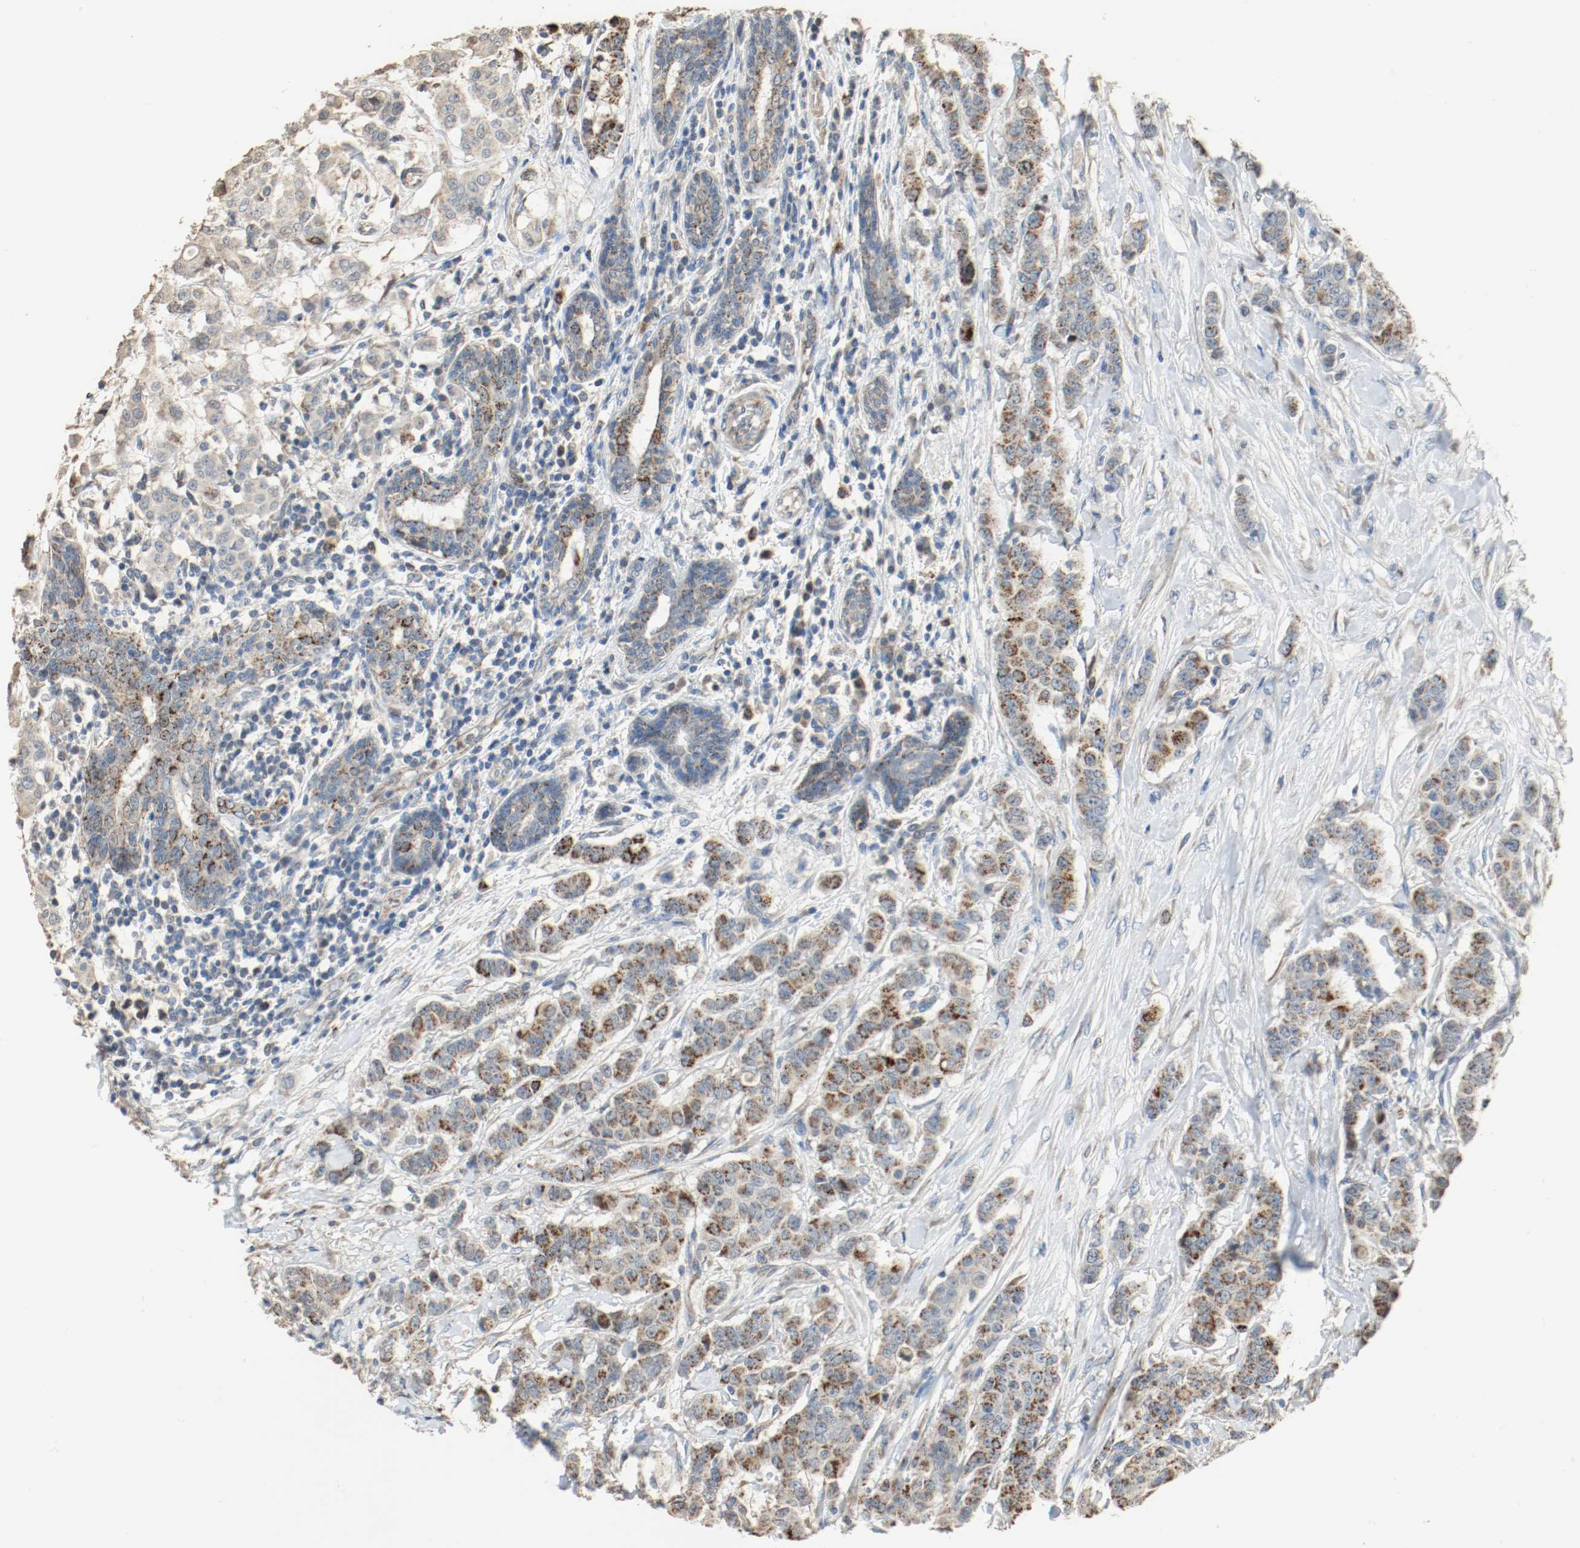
{"staining": {"intensity": "strong", "quantity": ">75%", "location": "cytoplasmic/membranous"}, "tissue": "breast cancer", "cell_type": "Tumor cells", "image_type": "cancer", "snomed": [{"axis": "morphology", "description": "Duct carcinoma"}, {"axis": "topography", "description": "Breast"}], "caption": "Breast cancer stained for a protein (brown) reveals strong cytoplasmic/membranous positive staining in about >75% of tumor cells.", "gene": "ALDH4A1", "patient": {"sex": "female", "age": 40}}